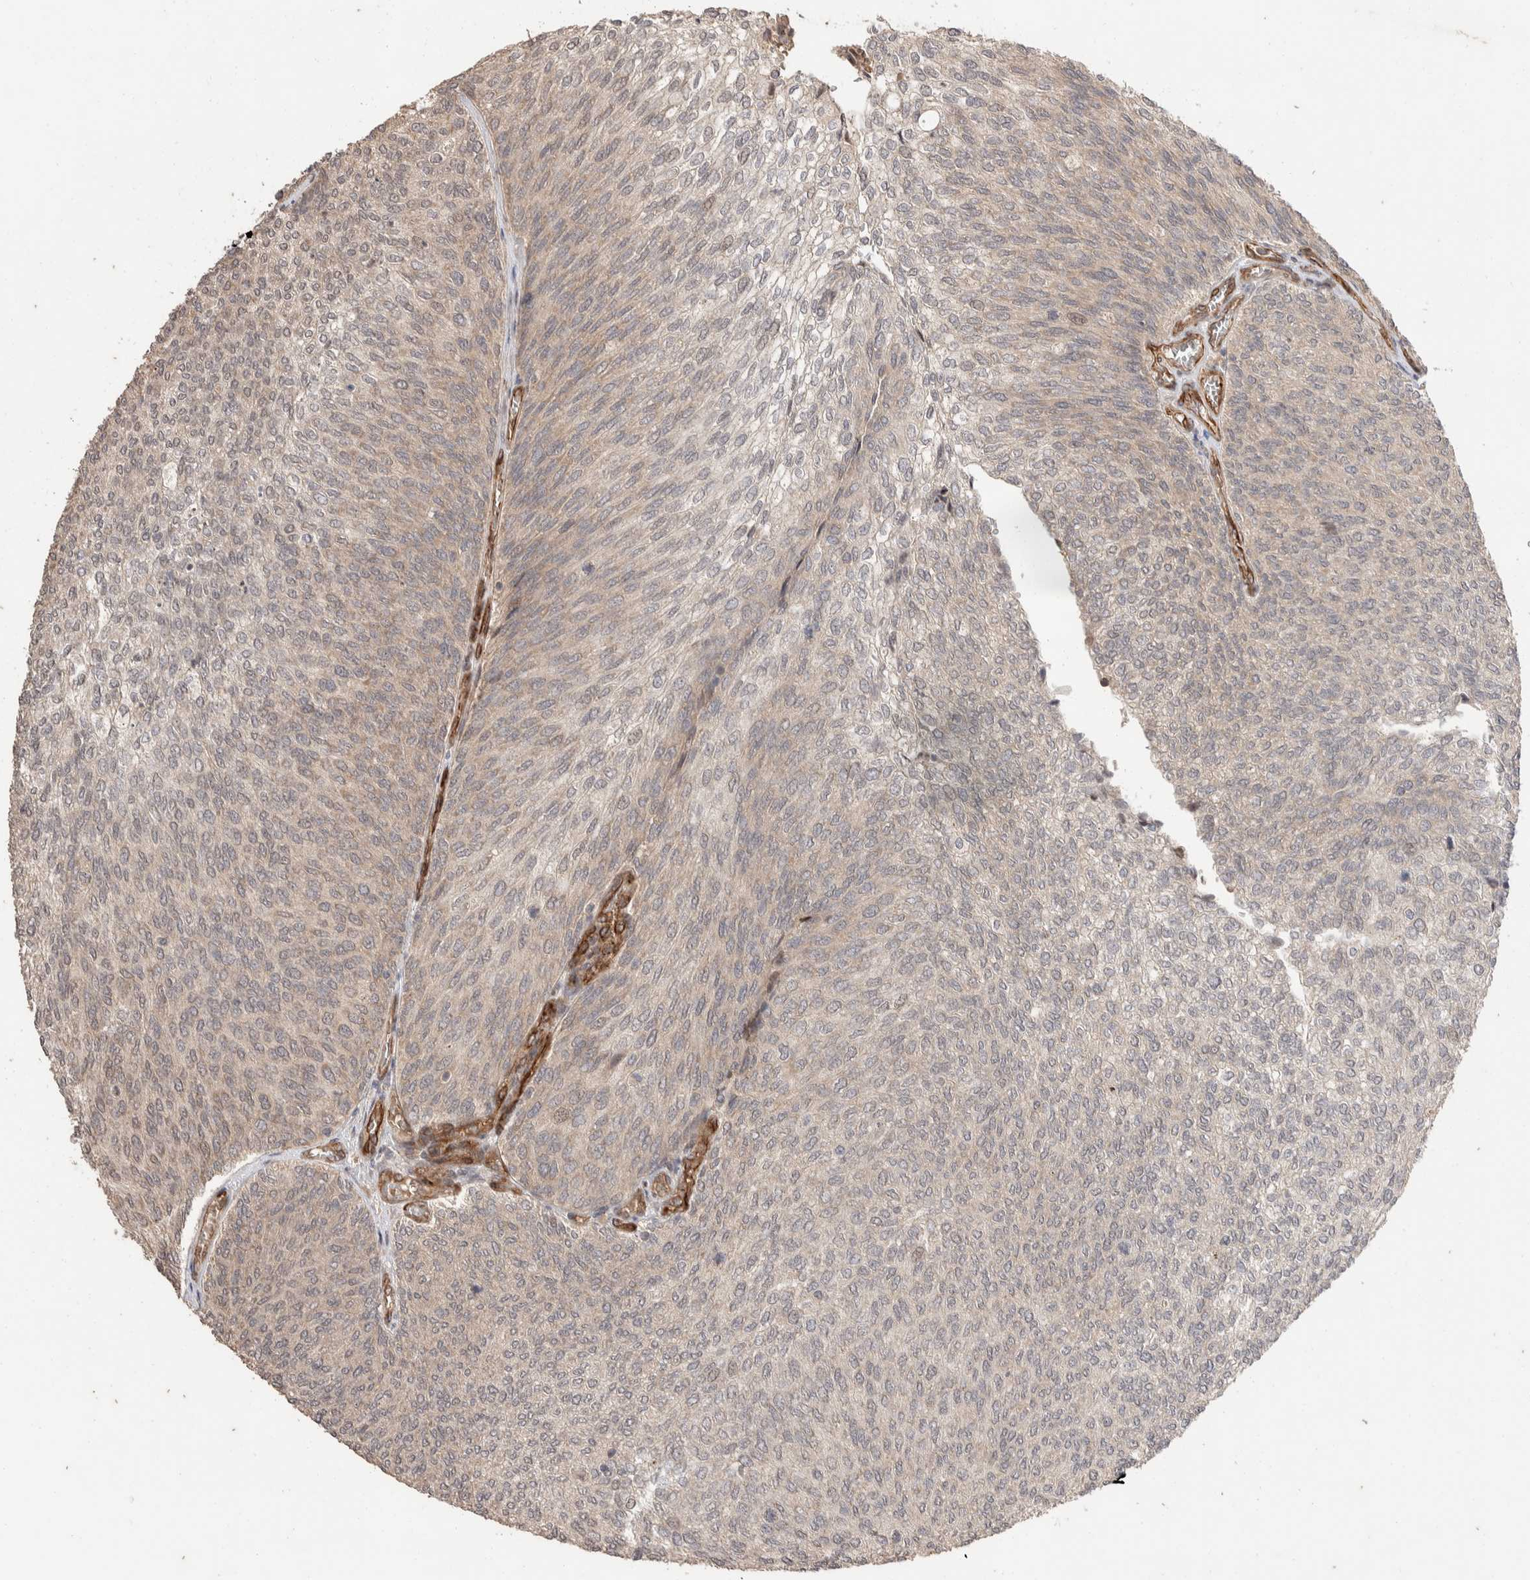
{"staining": {"intensity": "weak", "quantity": ">75%", "location": "cytoplasmic/membranous"}, "tissue": "urothelial cancer", "cell_type": "Tumor cells", "image_type": "cancer", "snomed": [{"axis": "morphology", "description": "Urothelial carcinoma, Low grade"}, {"axis": "topography", "description": "Urinary bladder"}], "caption": "About >75% of tumor cells in urothelial cancer exhibit weak cytoplasmic/membranous protein positivity as visualized by brown immunohistochemical staining.", "gene": "ERC1", "patient": {"sex": "female", "age": 79}}